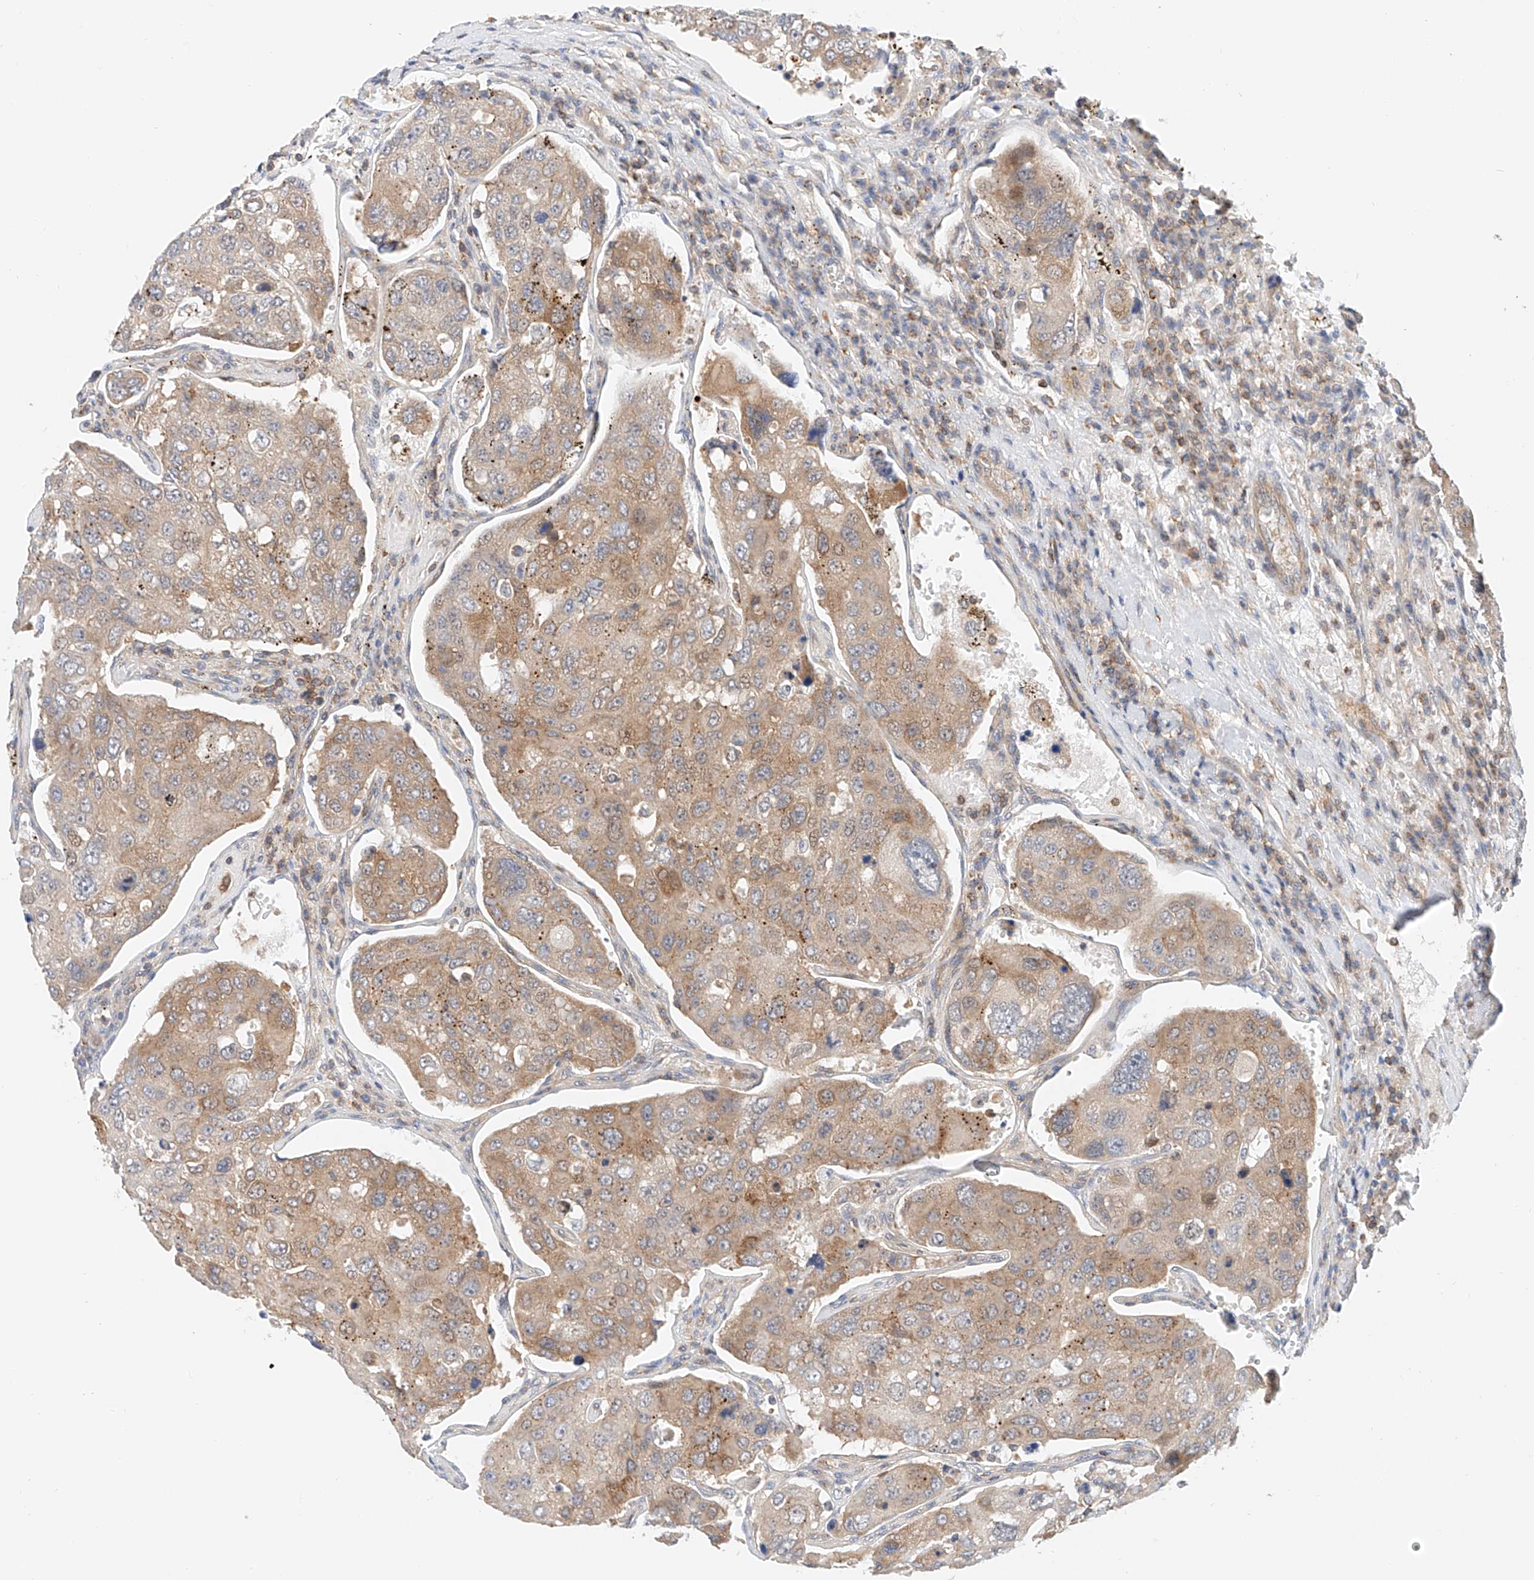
{"staining": {"intensity": "weak", "quantity": ">75%", "location": "cytoplasmic/membranous"}, "tissue": "urothelial cancer", "cell_type": "Tumor cells", "image_type": "cancer", "snomed": [{"axis": "morphology", "description": "Urothelial carcinoma, High grade"}, {"axis": "topography", "description": "Lymph node"}, {"axis": "topography", "description": "Urinary bladder"}], "caption": "A histopathology image of human urothelial cancer stained for a protein exhibits weak cytoplasmic/membranous brown staining in tumor cells.", "gene": "MFN2", "patient": {"sex": "male", "age": 51}}